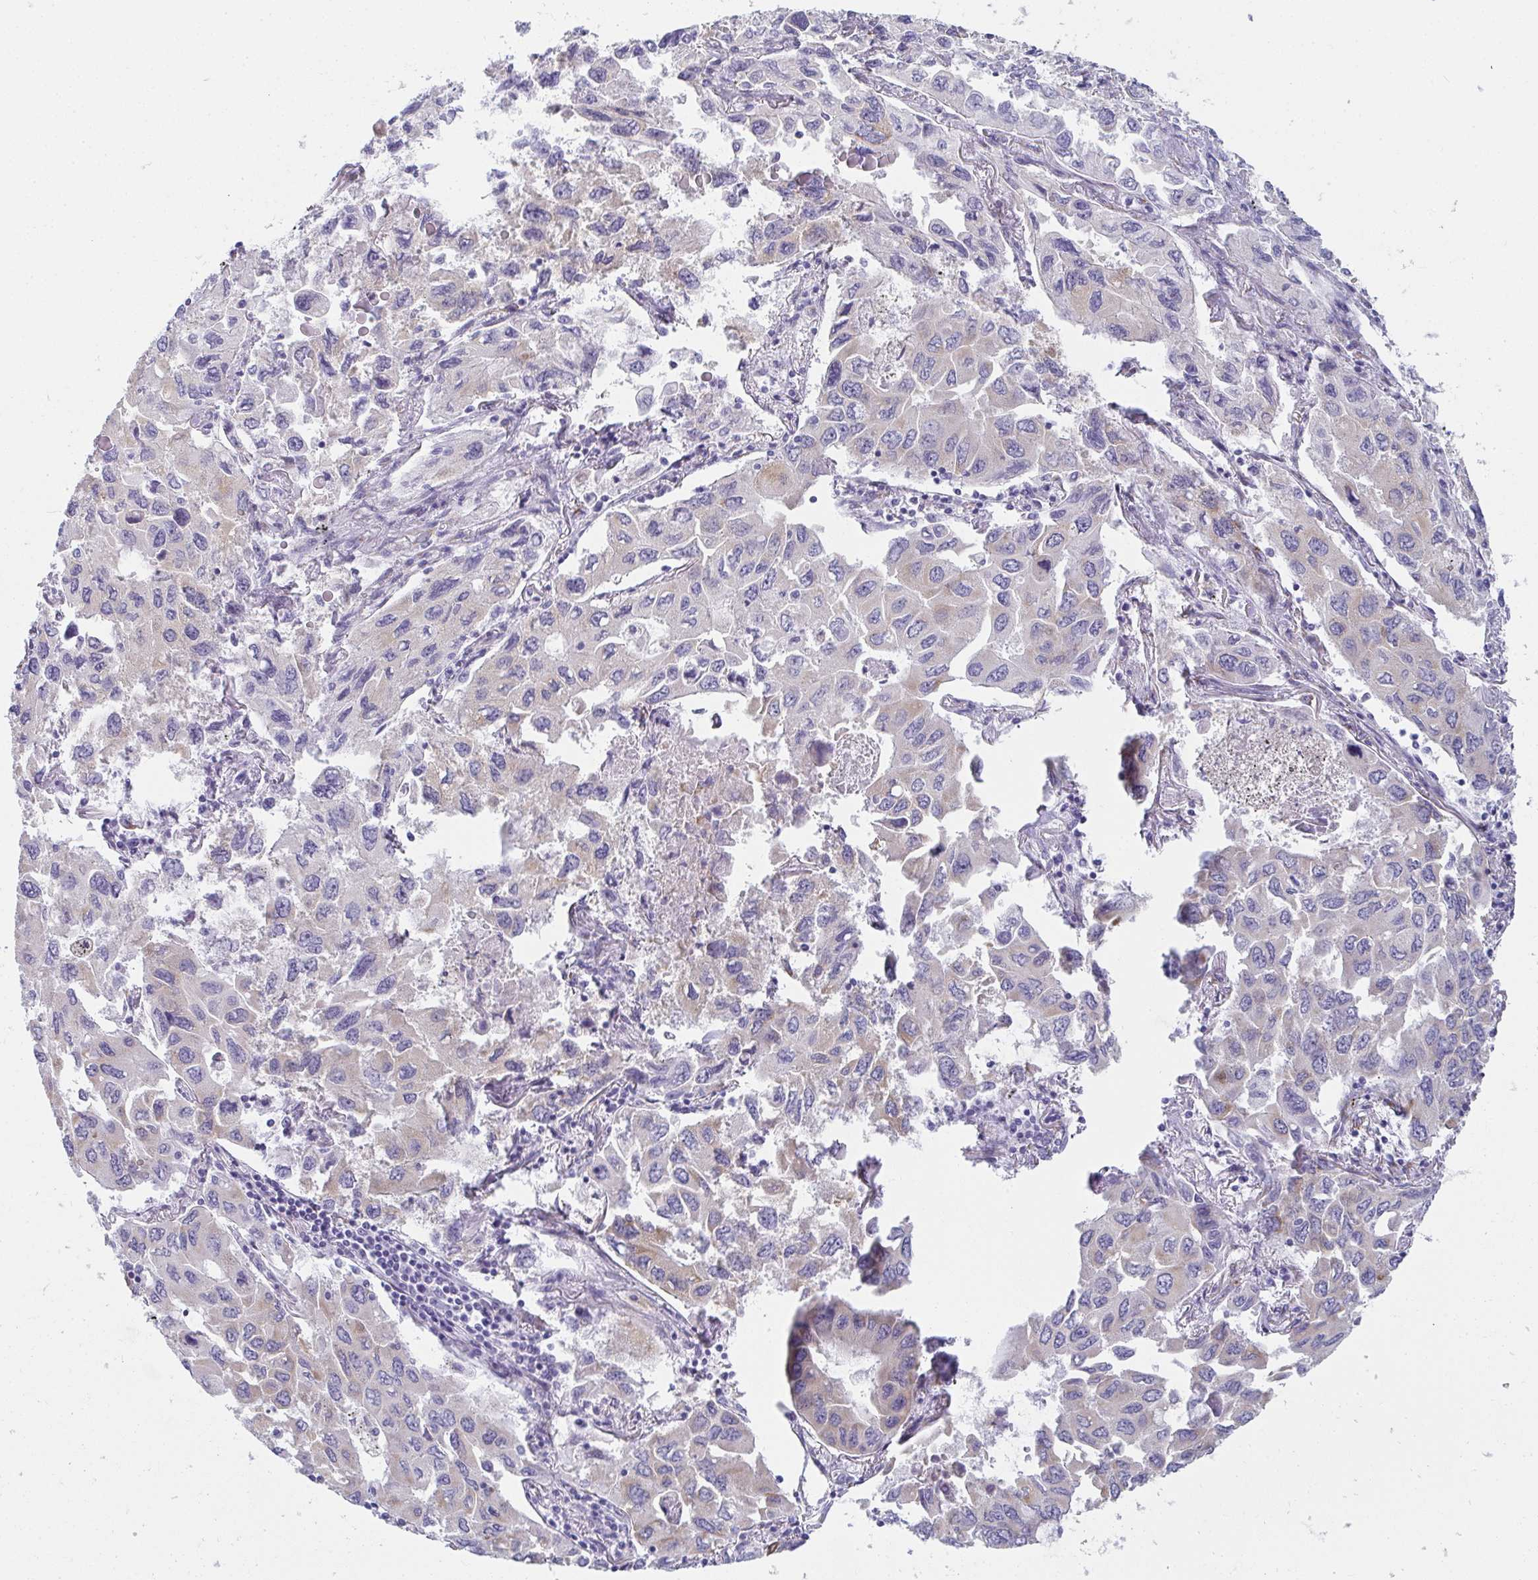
{"staining": {"intensity": "moderate", "quantity": "<25%", "location": "cytoplasmic/membranous"}, "tissue": "lung cancer", "cell_type": "Tumor cells", "image_type": "cancer", "snomed": [{"axis": "morphology", "description": "Adenocarcinoma, NOS"}, {"axis": "topography", "description": "Lung"}], "caption": "Human lung adenocarcinoma stained for a protein (brown) exhibits moderate cytoplasmic/membranous positive staining in about <25% of tumor cells.", "gene": "SHROOM1", "patient": {"sex": "male", "age": 64}}